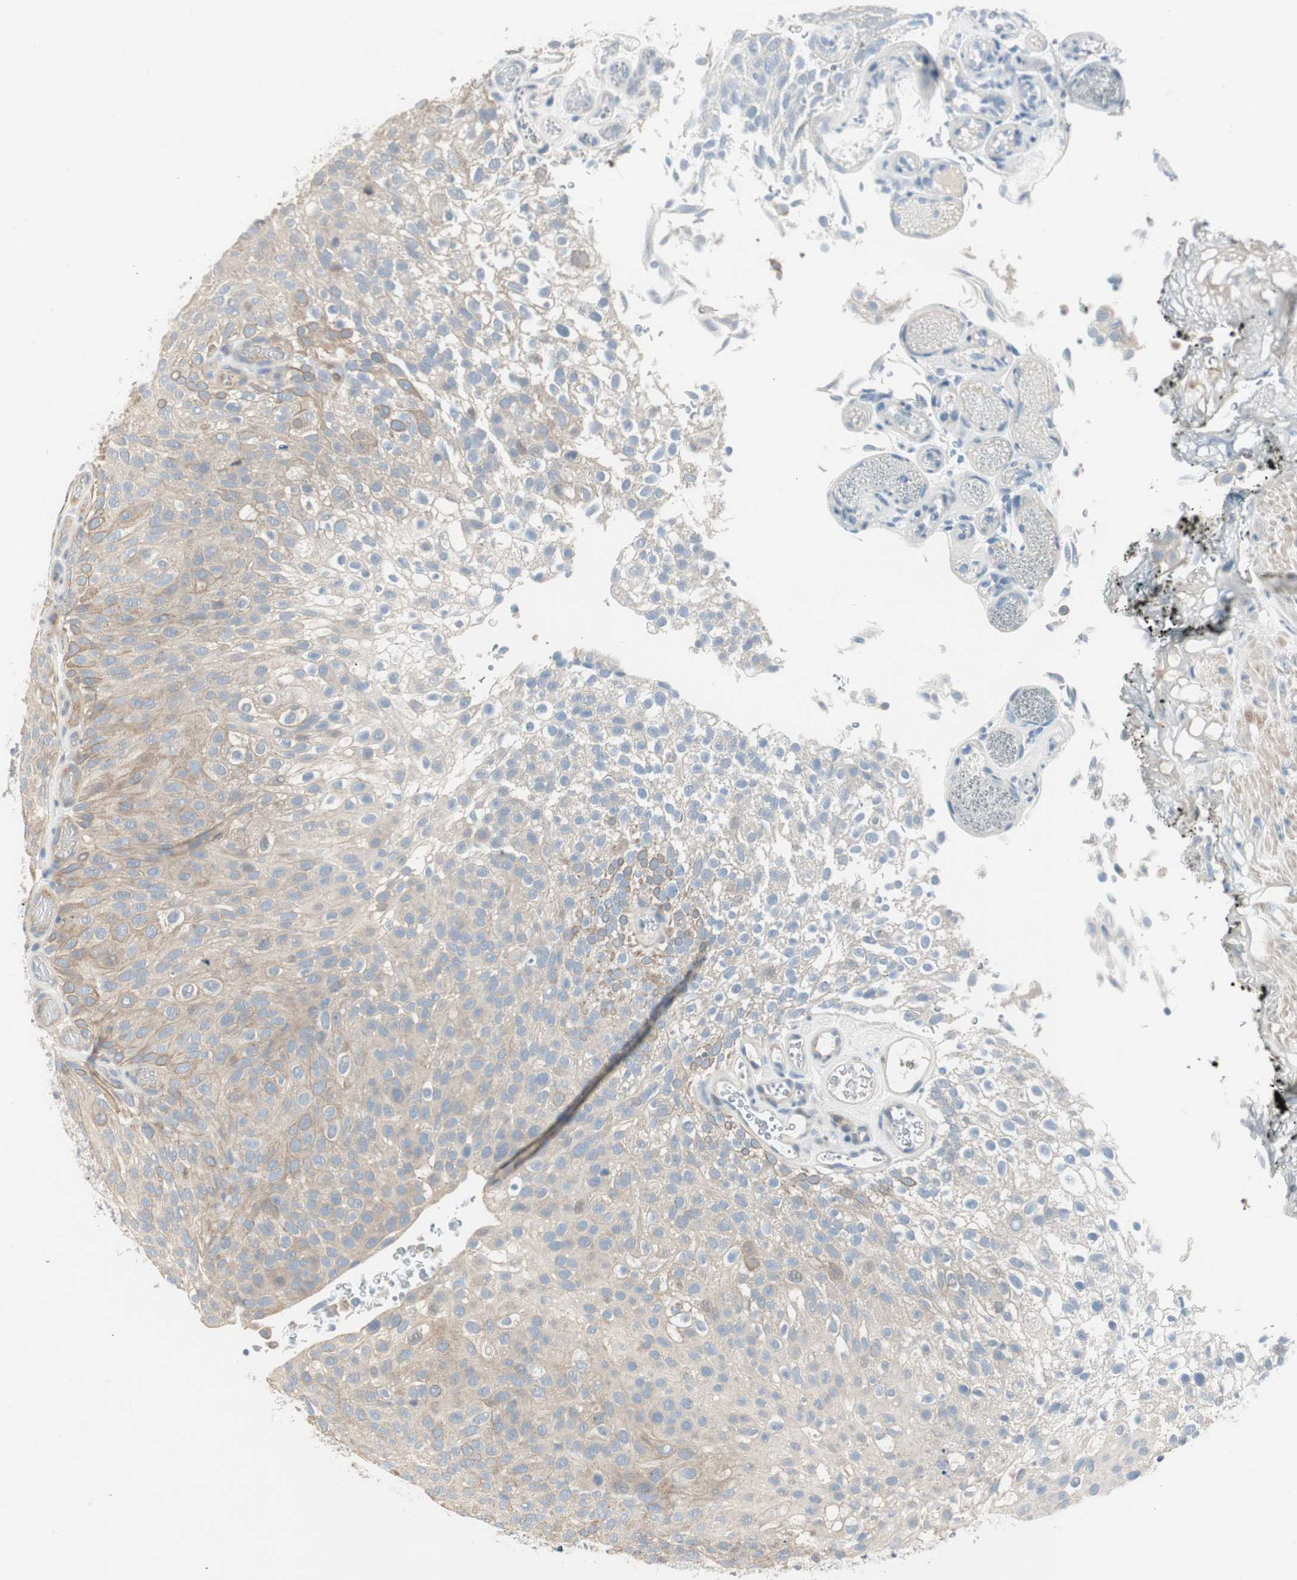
{"staining": {"intensity": "weak", "quantity": ">75%", "location": "cytoplasmic/membranous"}, "tissue": "urothelial cancer", "cell_type": "Tumor cells", "image_type": "cancer", "snomed": [{"axis": "morphology", "description": "Urothelial carcinoma, Low grade"}, {"axis": "topography", "description": "Urinary bladder"}], "caption": "The micrograph displays immunohistochemical staining of urothelial cancer. There is weak cytoplasmic/membranous staining is appreciated in about >75% of tumor cells.", "gene": "SPINK4", "patient": {"sex": "male", "age": 78}}